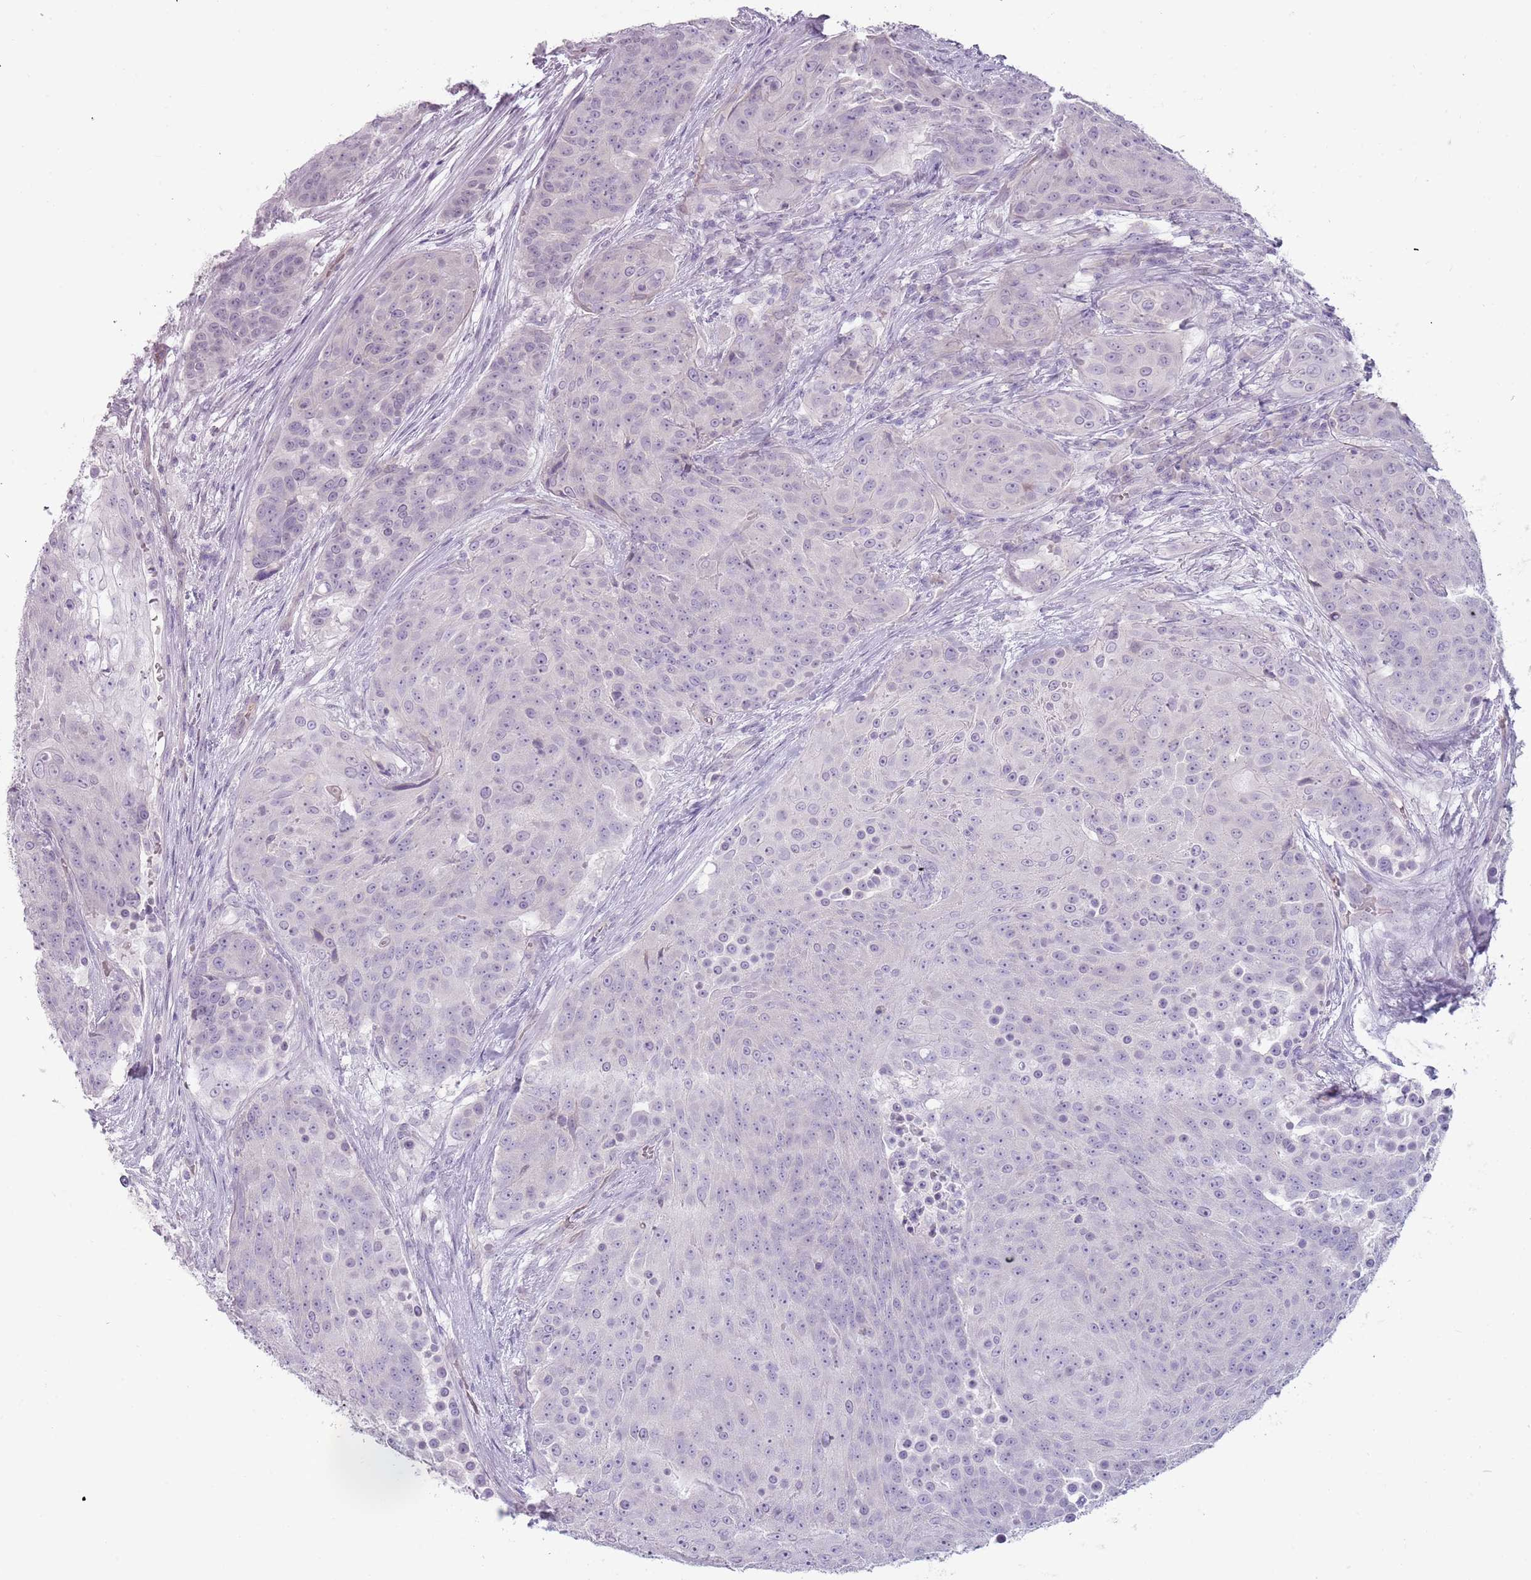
{"staining": {"intensity": "negative", "quantity": "none", "location": "none"}, "tissue": "urothelial cancer", "cell_type": "Tumor cells", "image_type": "cancer", "snomed": [{"axis": "morphology", "description": "Urothelial carcinoma, High grade"}, {"axis": "topography", "description": "Urinary bladder"}], "caption": "This is an immunohistochemistry (IHC) micrograph of human urothelial cancer. There is no expression in tumor cells.", "gene": "RFX2", "patient": {"sex": "female", "age": 63}}